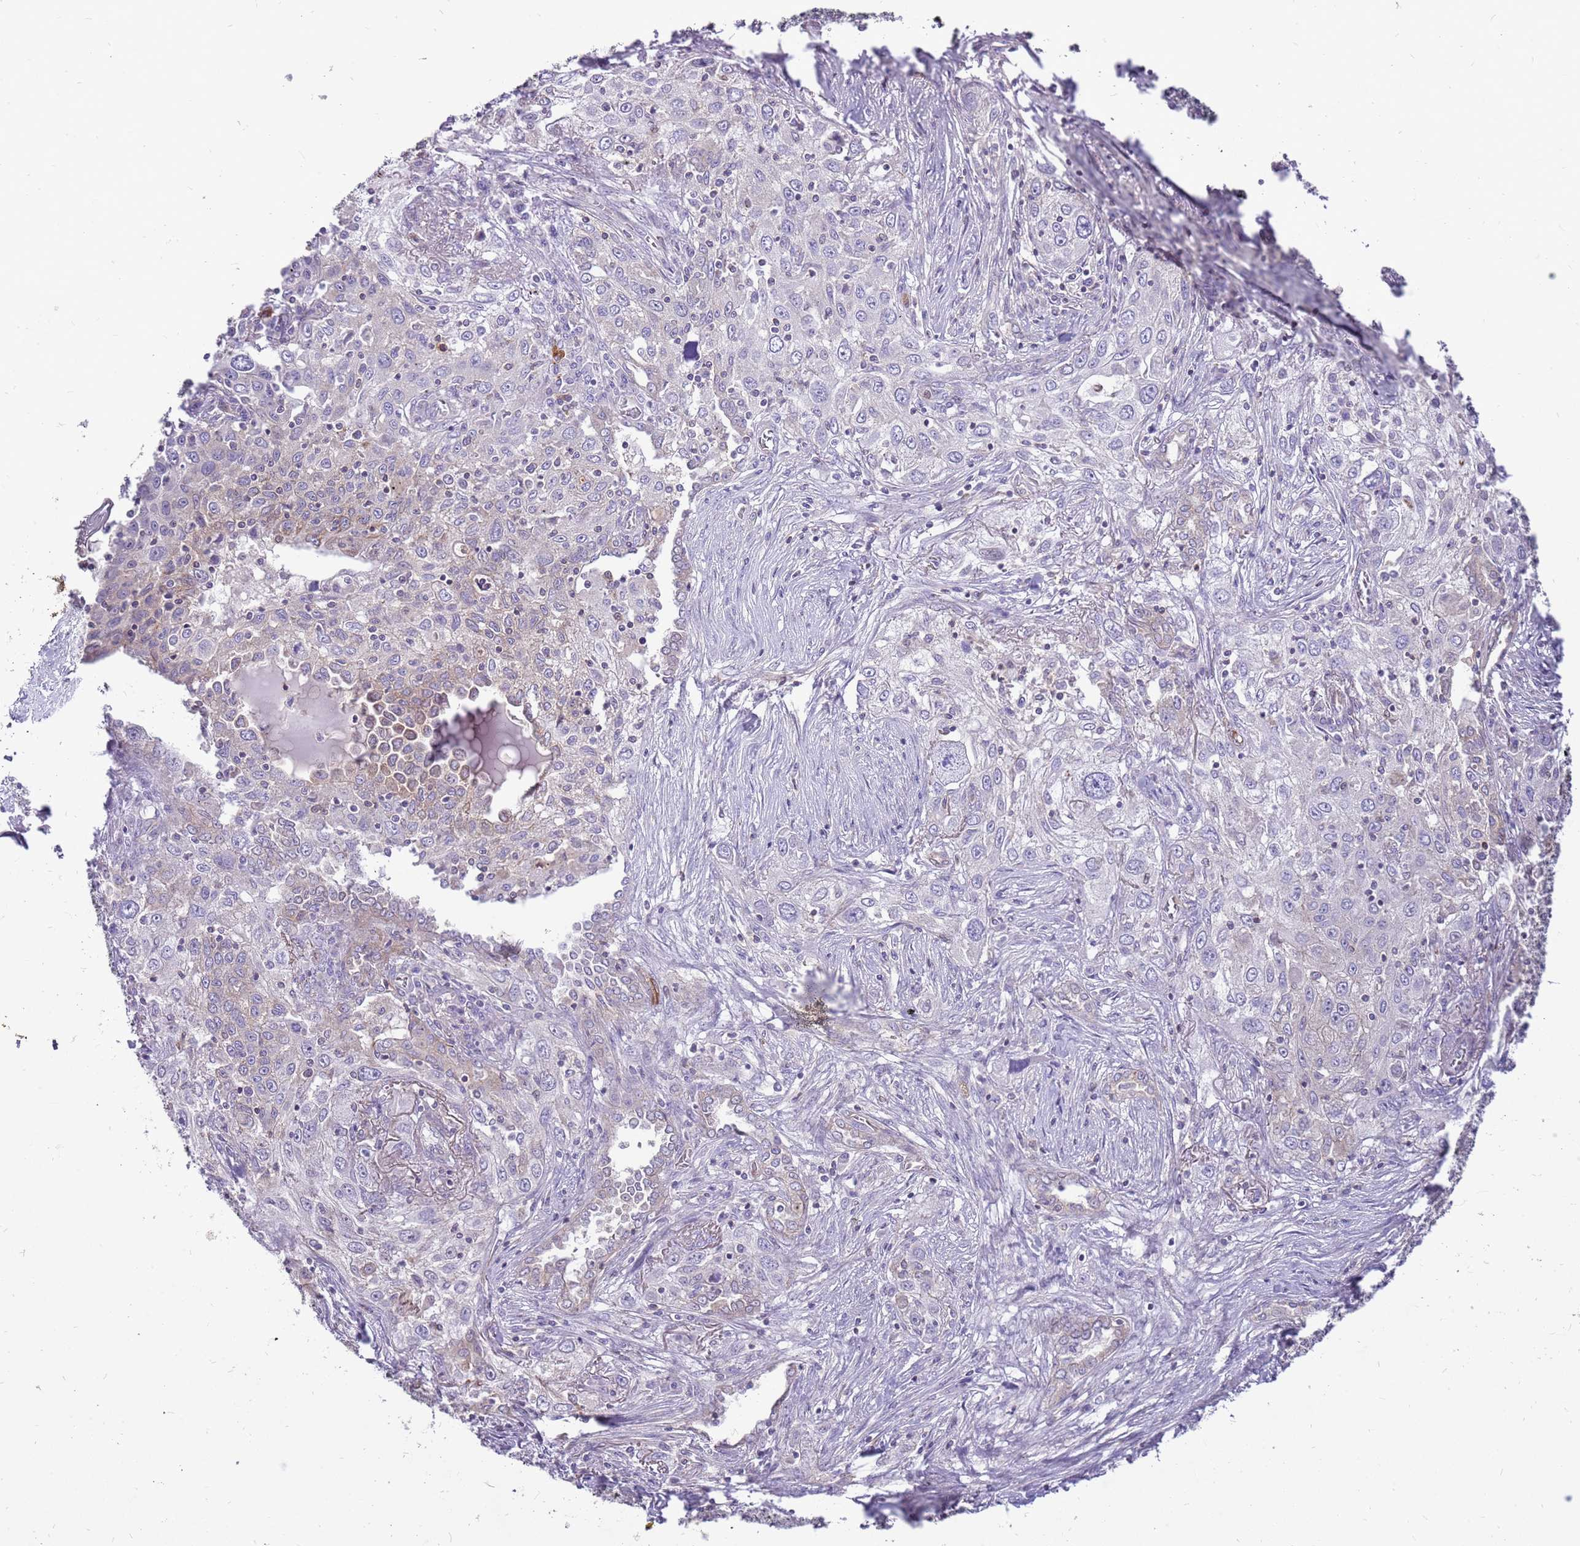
{"staining": {"intensity": "negative", "quantity": "none", "location": "none"}, "tissue": "lung cancer", "cell_type": "Tumor cells", "image_type": "cancer", "snomed": [{"axis": "morphology", "description": "Squamous cell carcinoma, NOS"}, {"axis": "topography", "description": "Lung"}], "caption": "Immunohistochemical staining of lung squamous cell carcinoma exhibits no significant expression in tumor cells.", "gene": "WDR90", "patient": {"sex": "female", "age": 69}}